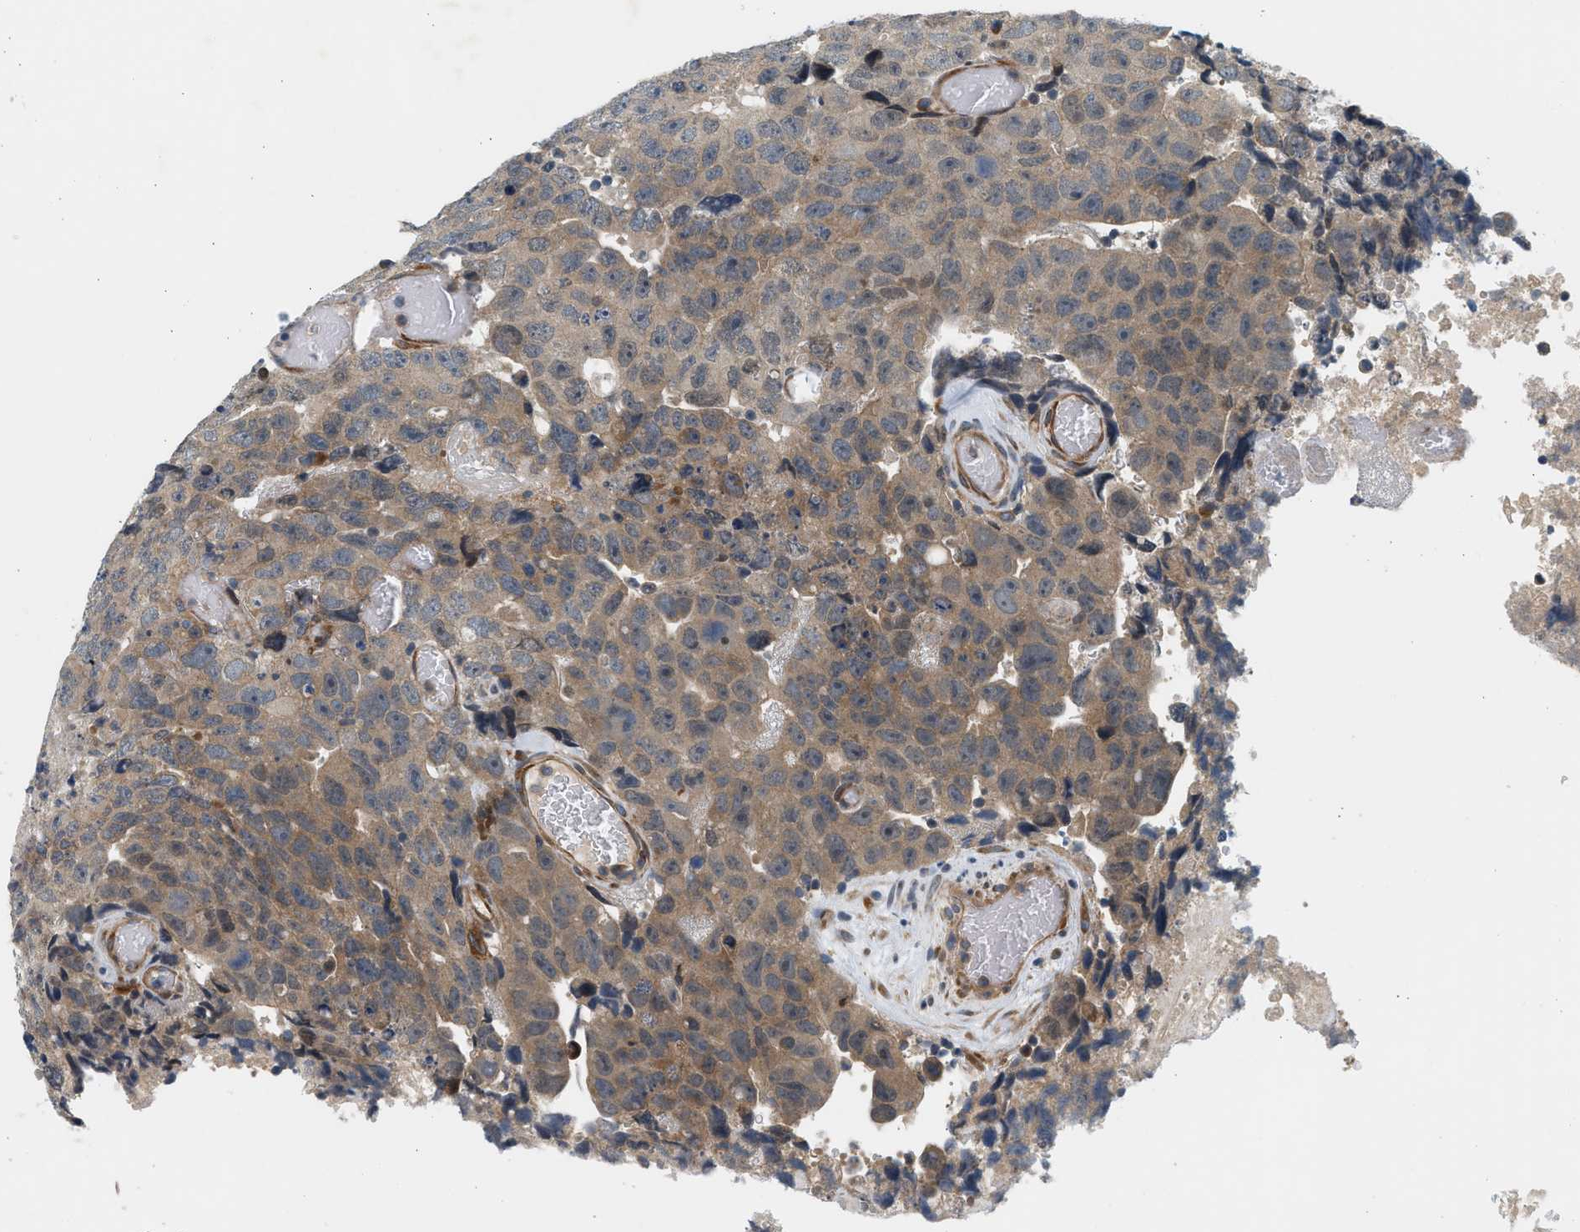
{"staining": {"intensity": "moderate", "quantity": ">75%", "location": "cytoplasmic/membranous"}, "tissue": "testis cancer", "cell_type": "Tumor cells", "image_type": "cancer", "snomed": [{"axis": "morphology", "description": "Necrosis, NOS"}, {"axis": "morphology", "description": "Carcinoma, Embryonal, NOS"}, {"axis": "topography", "description": "Testis"}], "caption": "Protein analysis of testis cancer tissue shows moderate cytoplasmic/membranous positivity in approximately >75% of tumor cells.", "gene": "KDELR2", "patient": {"sex": "male", "age": 19}}